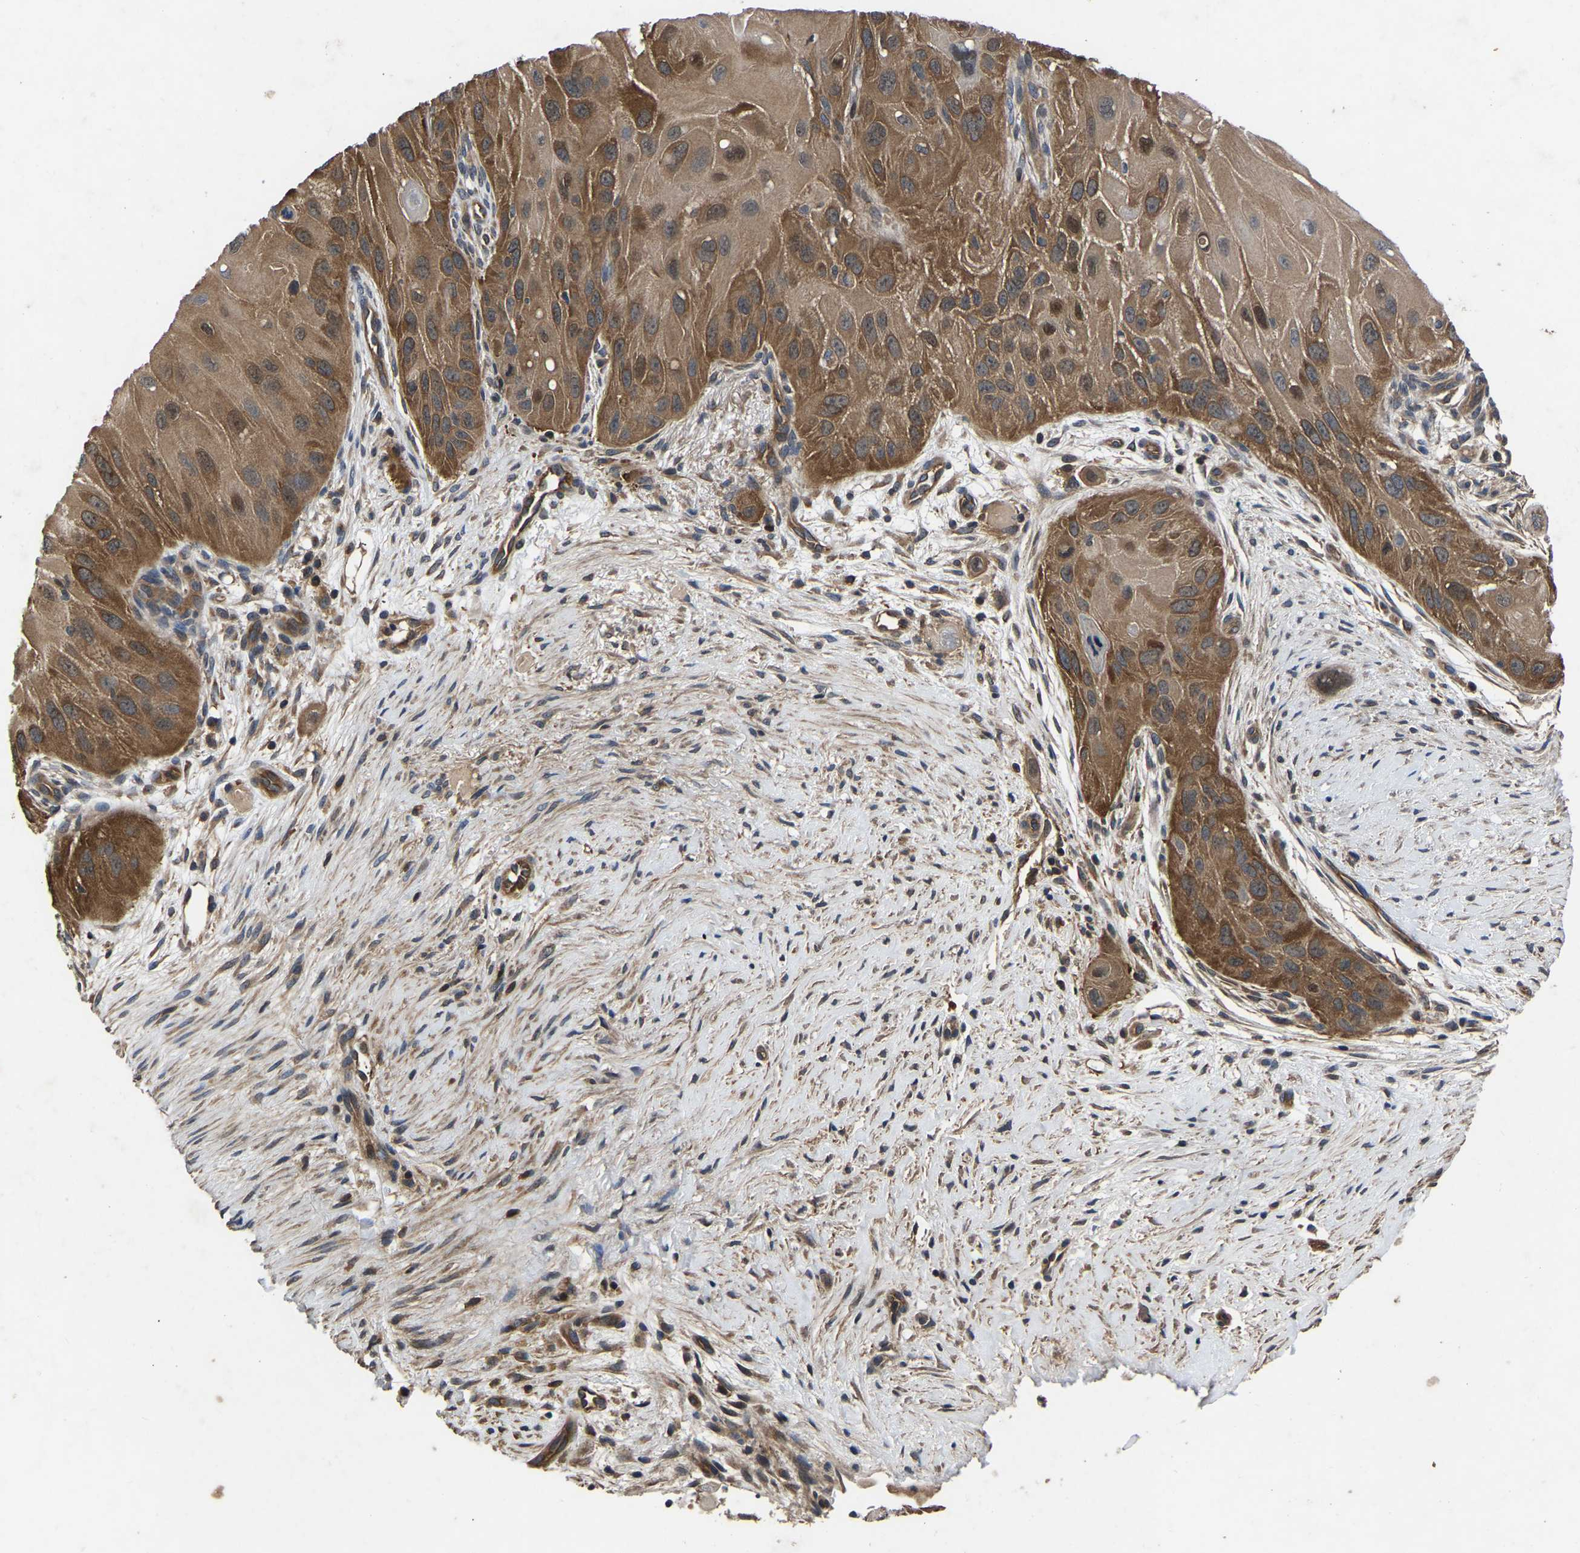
{"staining": {"intensity": "moderate", "quantity": ">75%", "location": "cytoplasmic/membranous"}, "tissue": "skin cancer", "cell_type": "Tumor cells", "image_type": "cancer", "snomed": [{"axis": "morphology", "description": "Squamous cell carcinoma, NOS"}, {"axis": "topography", "description": "Skin"}], "caption": "Immunohistochemical staining of skin cancer (squamous cell carcinoma) exhibits medium levels of moderate cytoplasmic/membranous protein staining in approximately >75% of tumor cells. (IHC, brightfield microscopy, high magnification).", "gene": "FGD5", "patient": {"sex": "female", "age": 77}}